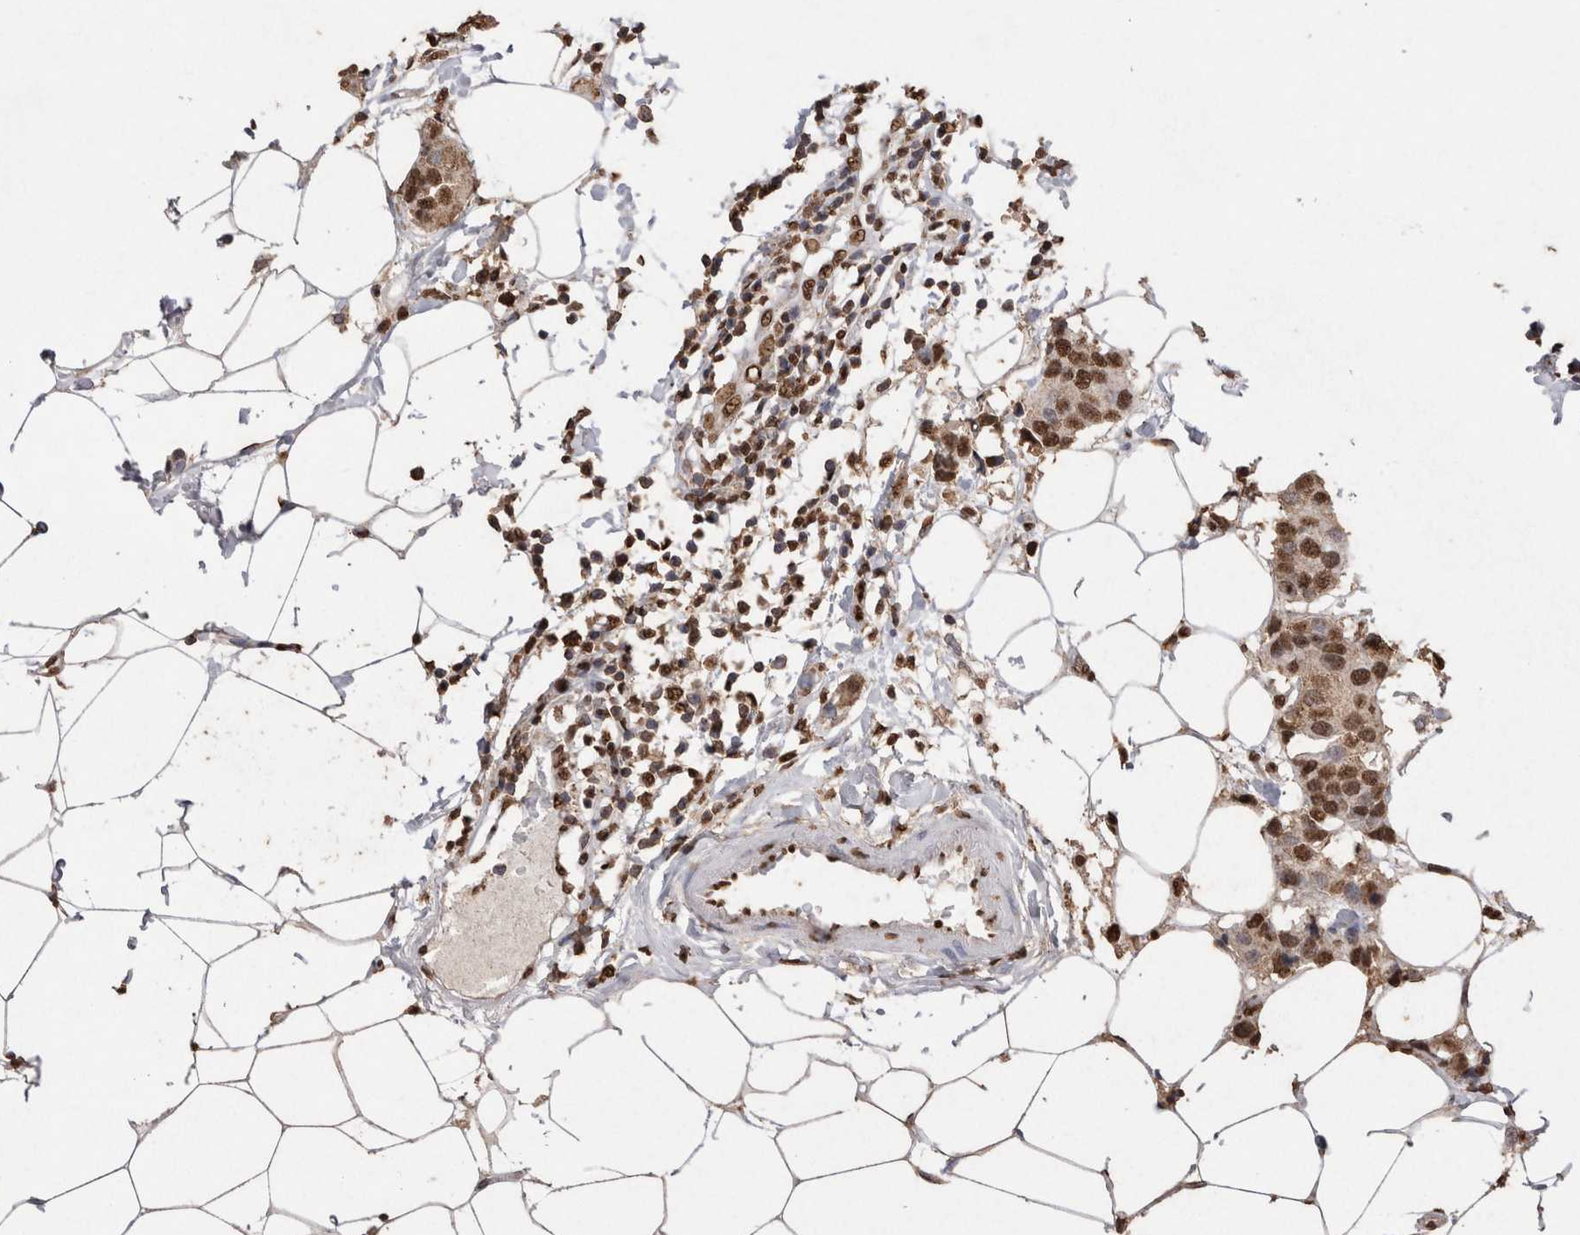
{"staining": {"intensity": "moderate", "quantity": ">75%", "location": "nuclear"}, "tissue": "breast cancer", "cell_type": "Tumor cells", "image_type": "cancer", "snomed": [{"axis": "morphology", "description": "Normal tissue, NOS"}, {"axis": "morphology", "description": "Duct carcinoma"}, {"axis": "topography", "description": "Breast"}], "caption": "Protein staining of infiltrating ductal carcinoma (breast) tissue reveals moderate nuclear expression in about >75% of tumor cells. The staining is performed using DAB brown chromogen to label protein expression. The nuclei are counter-stained blue using hematoxylin.", "gene": "NTHL1", "patient": {"sex": "female", "age": 39}}